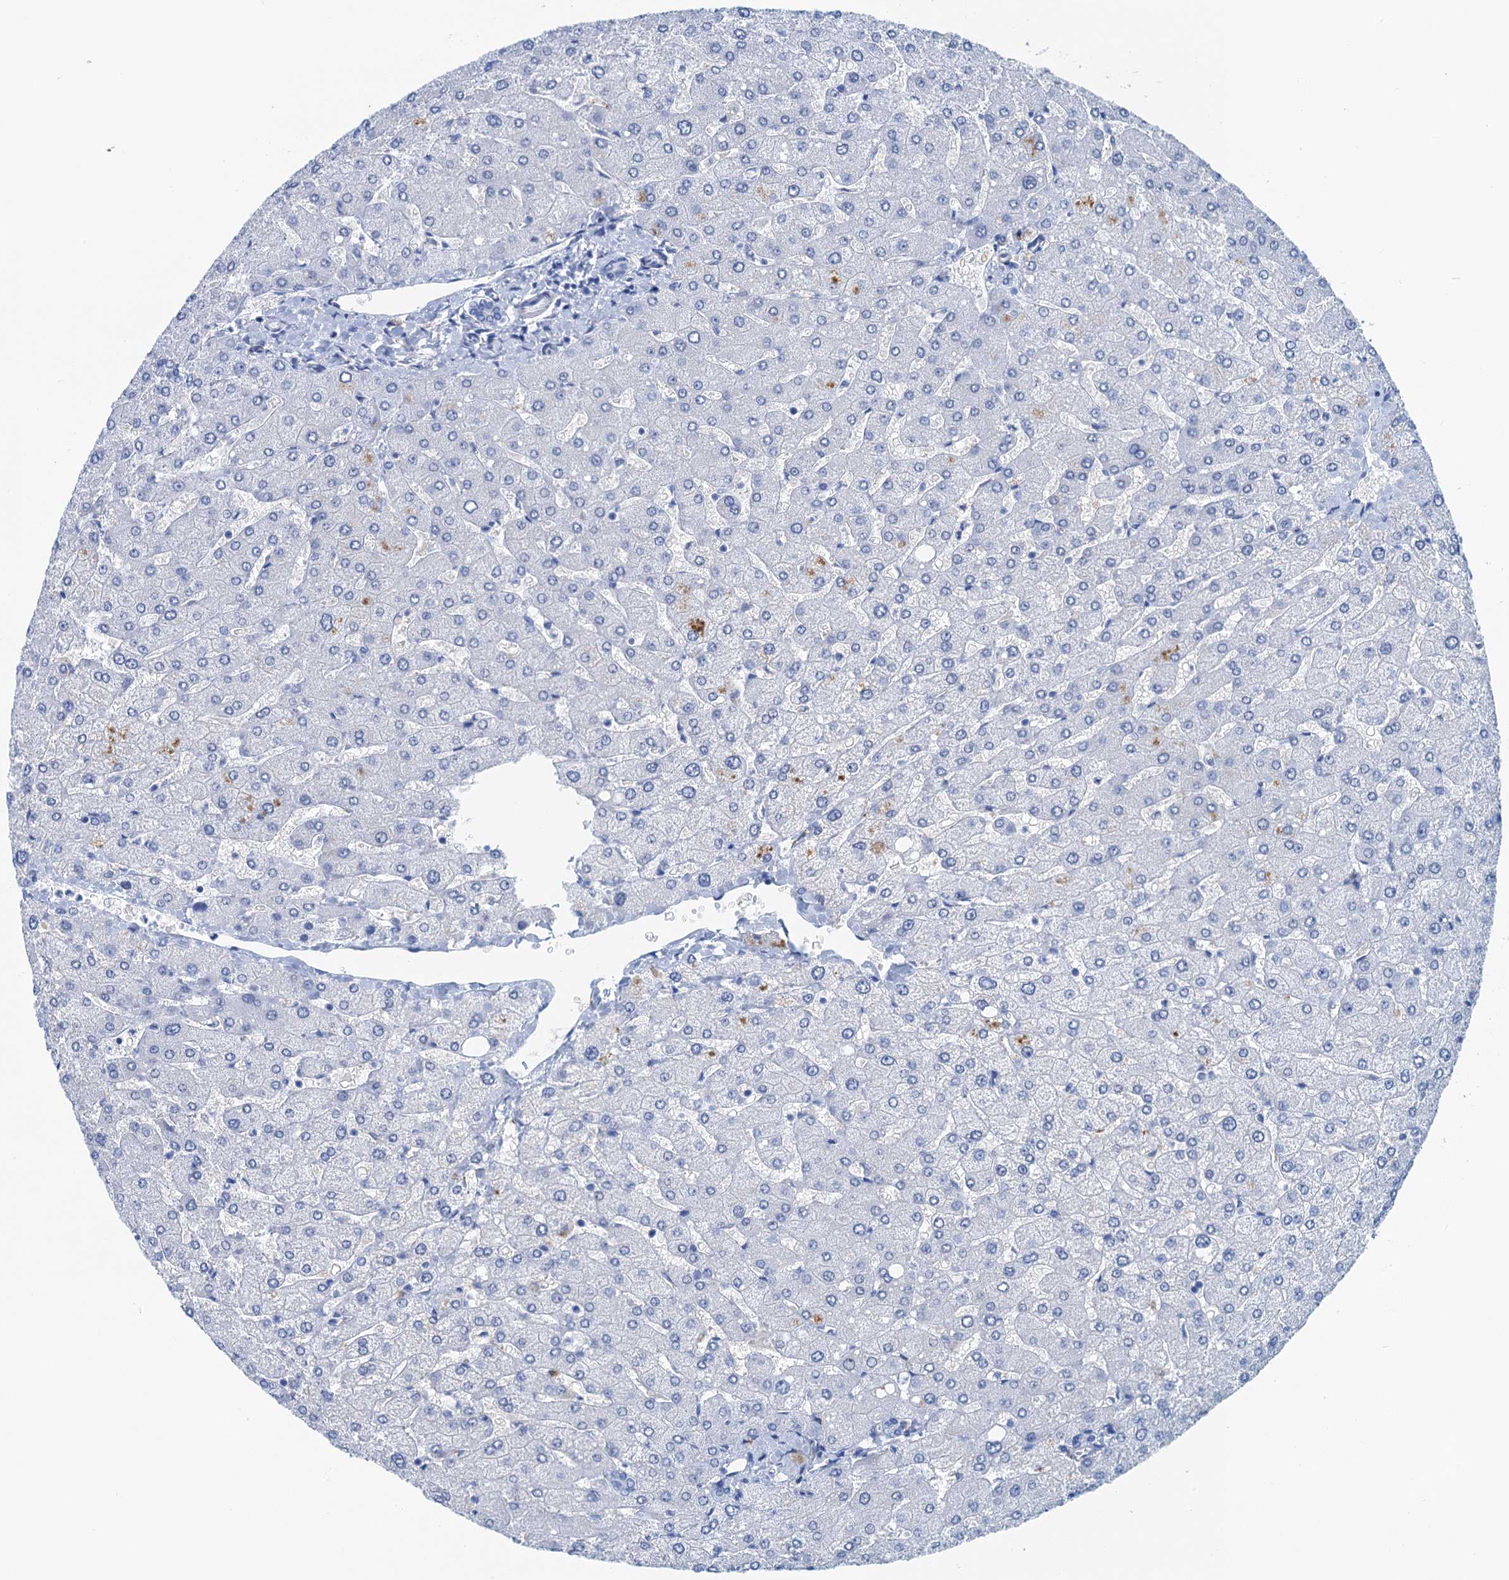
{"staining": {"intensity": "negative", "quantity": "none", "location": "none"}, "tissue": "liver", "cell_type": "Cholangiocytes", "image_type": "normal", "snomed": [{"axis": "morphology", "description": "Normal tissue, NOS"}, {"axis": "topography", "description": "Liver"}], "caption": "This photomicrograph is of unremarkable liver stained with immunohistochemistry to label a protein in brown with the nuclei are counter-stained blue. There is no positivity in cholangiocytes. Brightfield microscopy of IHC stained with DAB (brown) and hematoxylin (blue), captured at high magnification.", "gene": "NLRP10", "patient": {"sex": "male", "age": 55}}